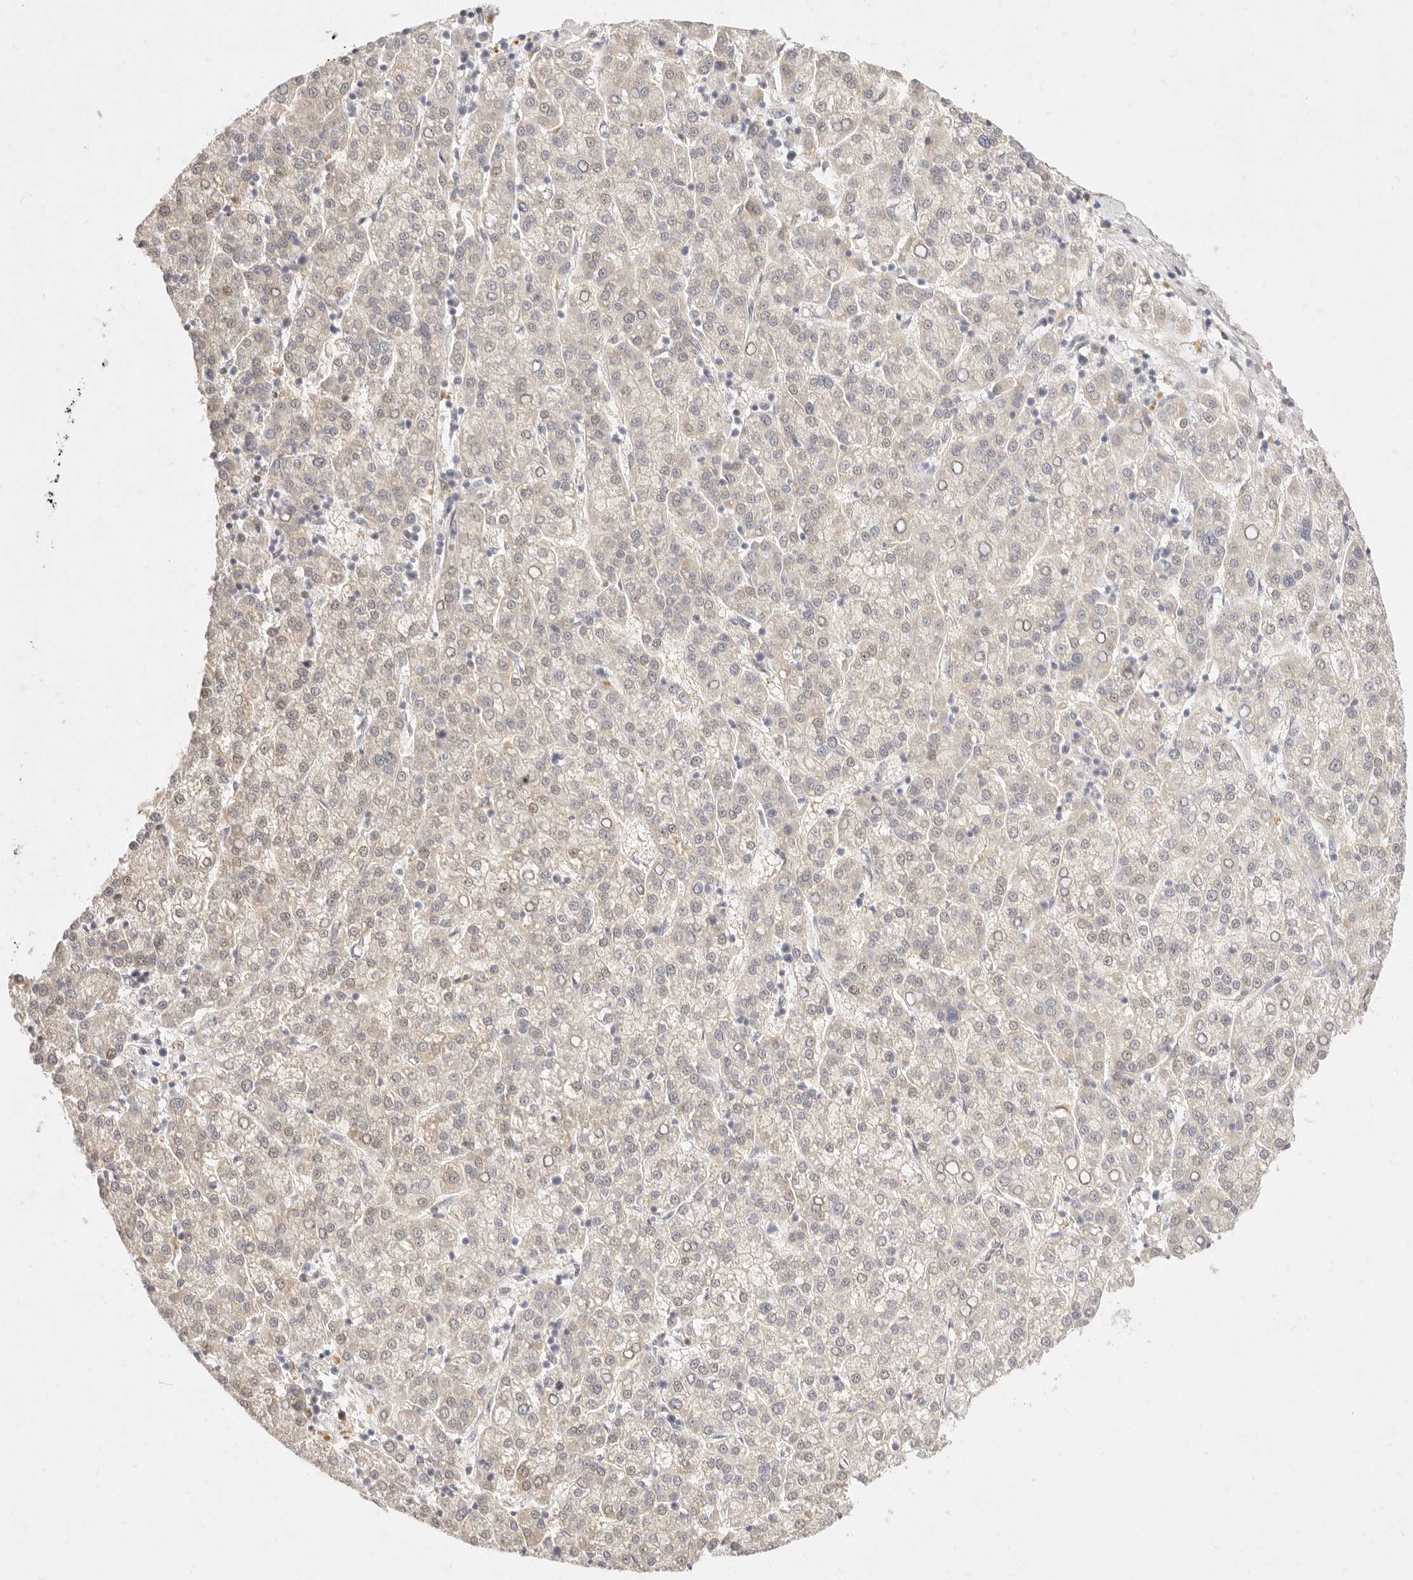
{"staining": {"intensity": "negative", "quantity": "none", "location": "none"}, "tissue": "liver cancer", "cell_type": "Tumor cells", "image_type": "cancer", "snomed": [{"axis": "morphology", "description": "Carcinoma, Hepatocellular, NOS"}, {"axis": "topography", "description": "Liver"}], "caption": "A photomicrograph of liver cancer stained for a protein reveals no brown staining in tumor cells.", "gene": "ASCL3", "patient": {"sex": "female", "age": 58}}